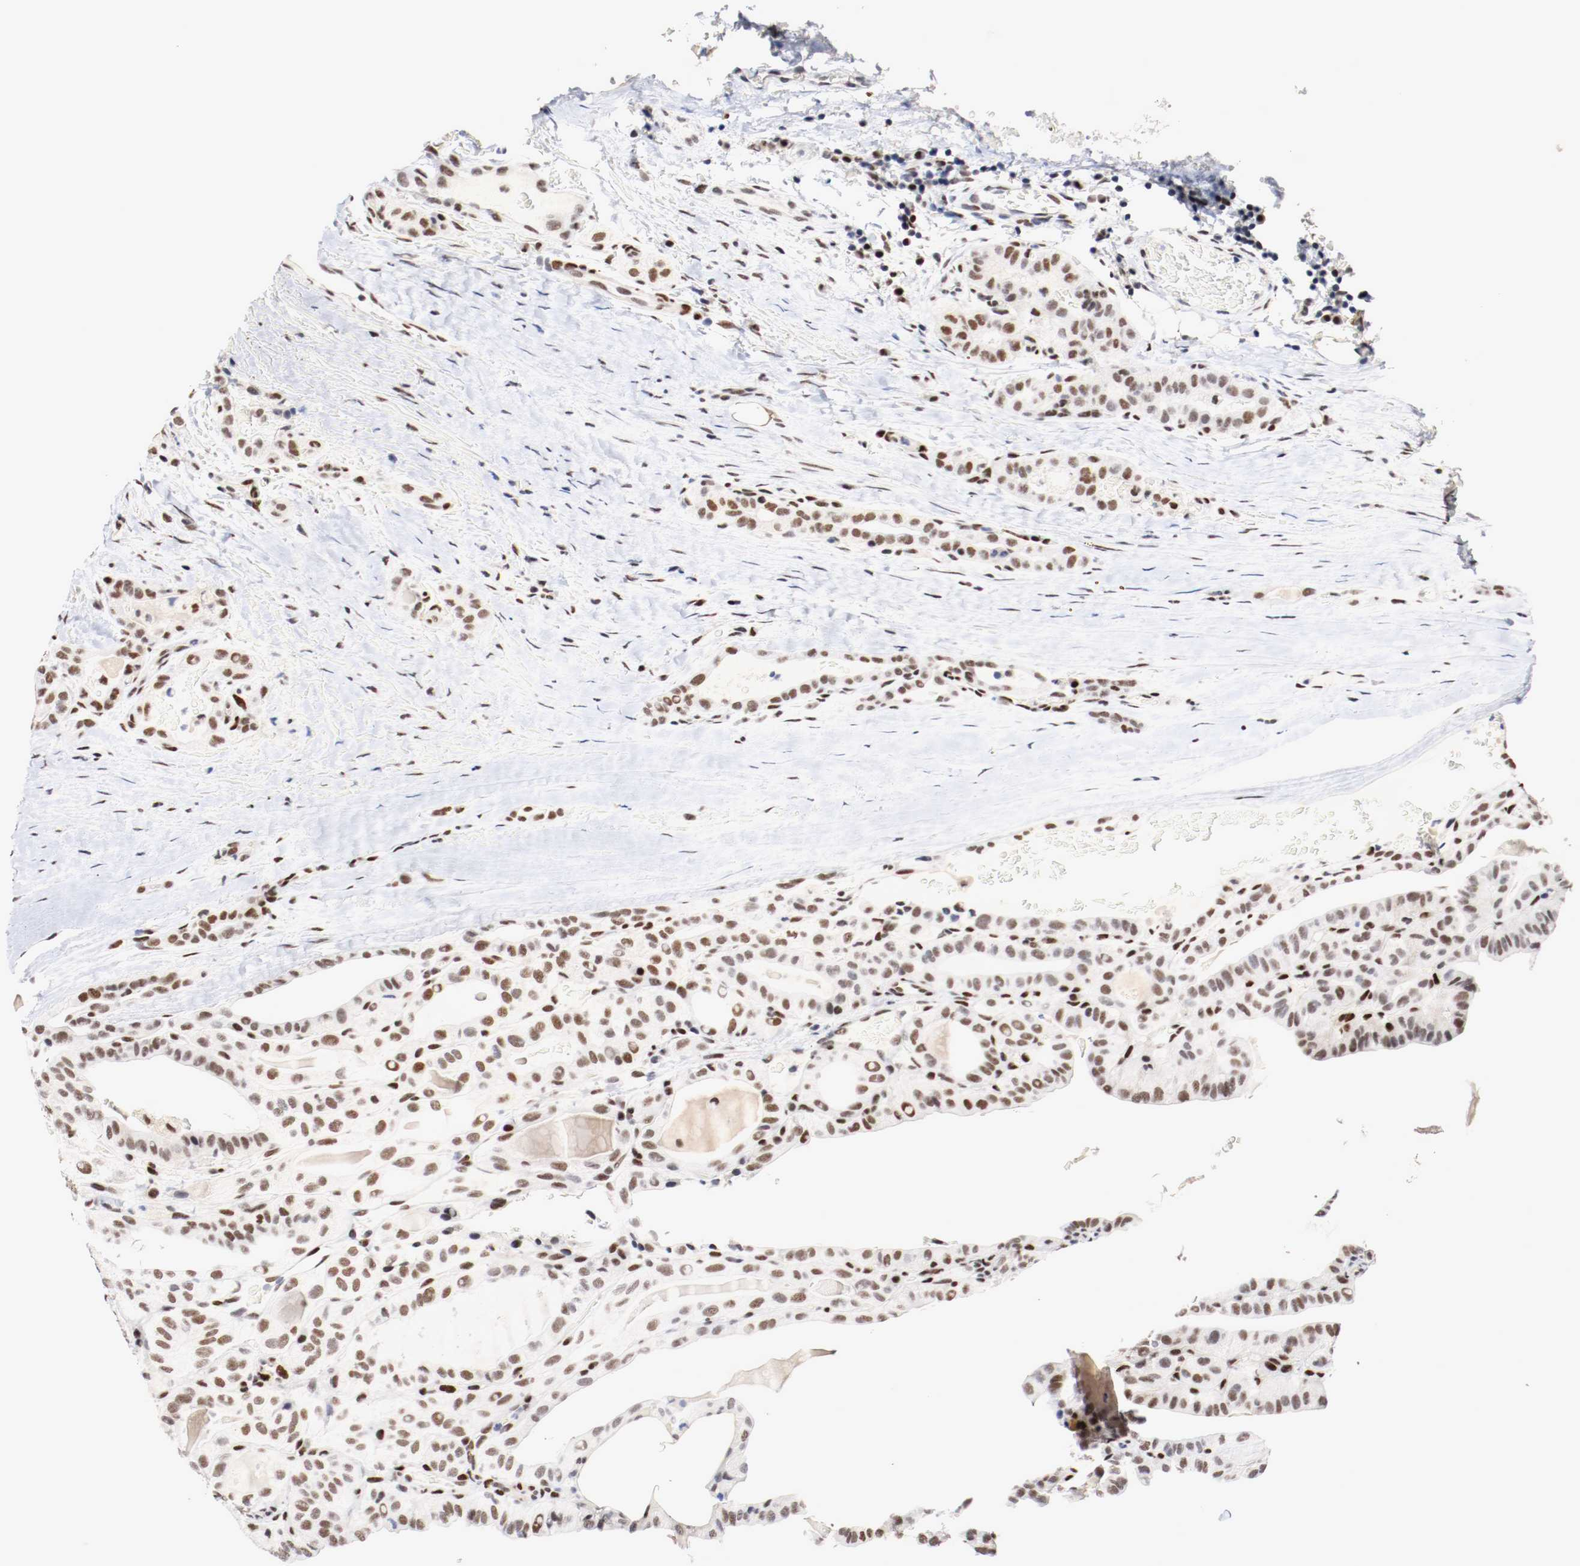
{"staining": {"intensity": "moderate", "quantity": ">75%", "location": "nuclear"}, "tissue": "thyroid cancer", "cell_type": "Tumor cells", "image_type": "cancer", "snomed": [{"axis": "morphology", "description": "Papillary adenocarcinoma, NOS"}, {"axis": "topography", "description": "Thyroid gland"}], "caption": "The histopathology image demonstrates immunohistochemical staining of thyroid cancer. There is moderate nuclear positivity is seen in about >75% of tumor cells. (DAB (3,3'-diaminobenzidine) IHC with brightfield microscopy, high magnification).", "gene": "MEF2D", "patient": {"sex": "male", "age": 77}}